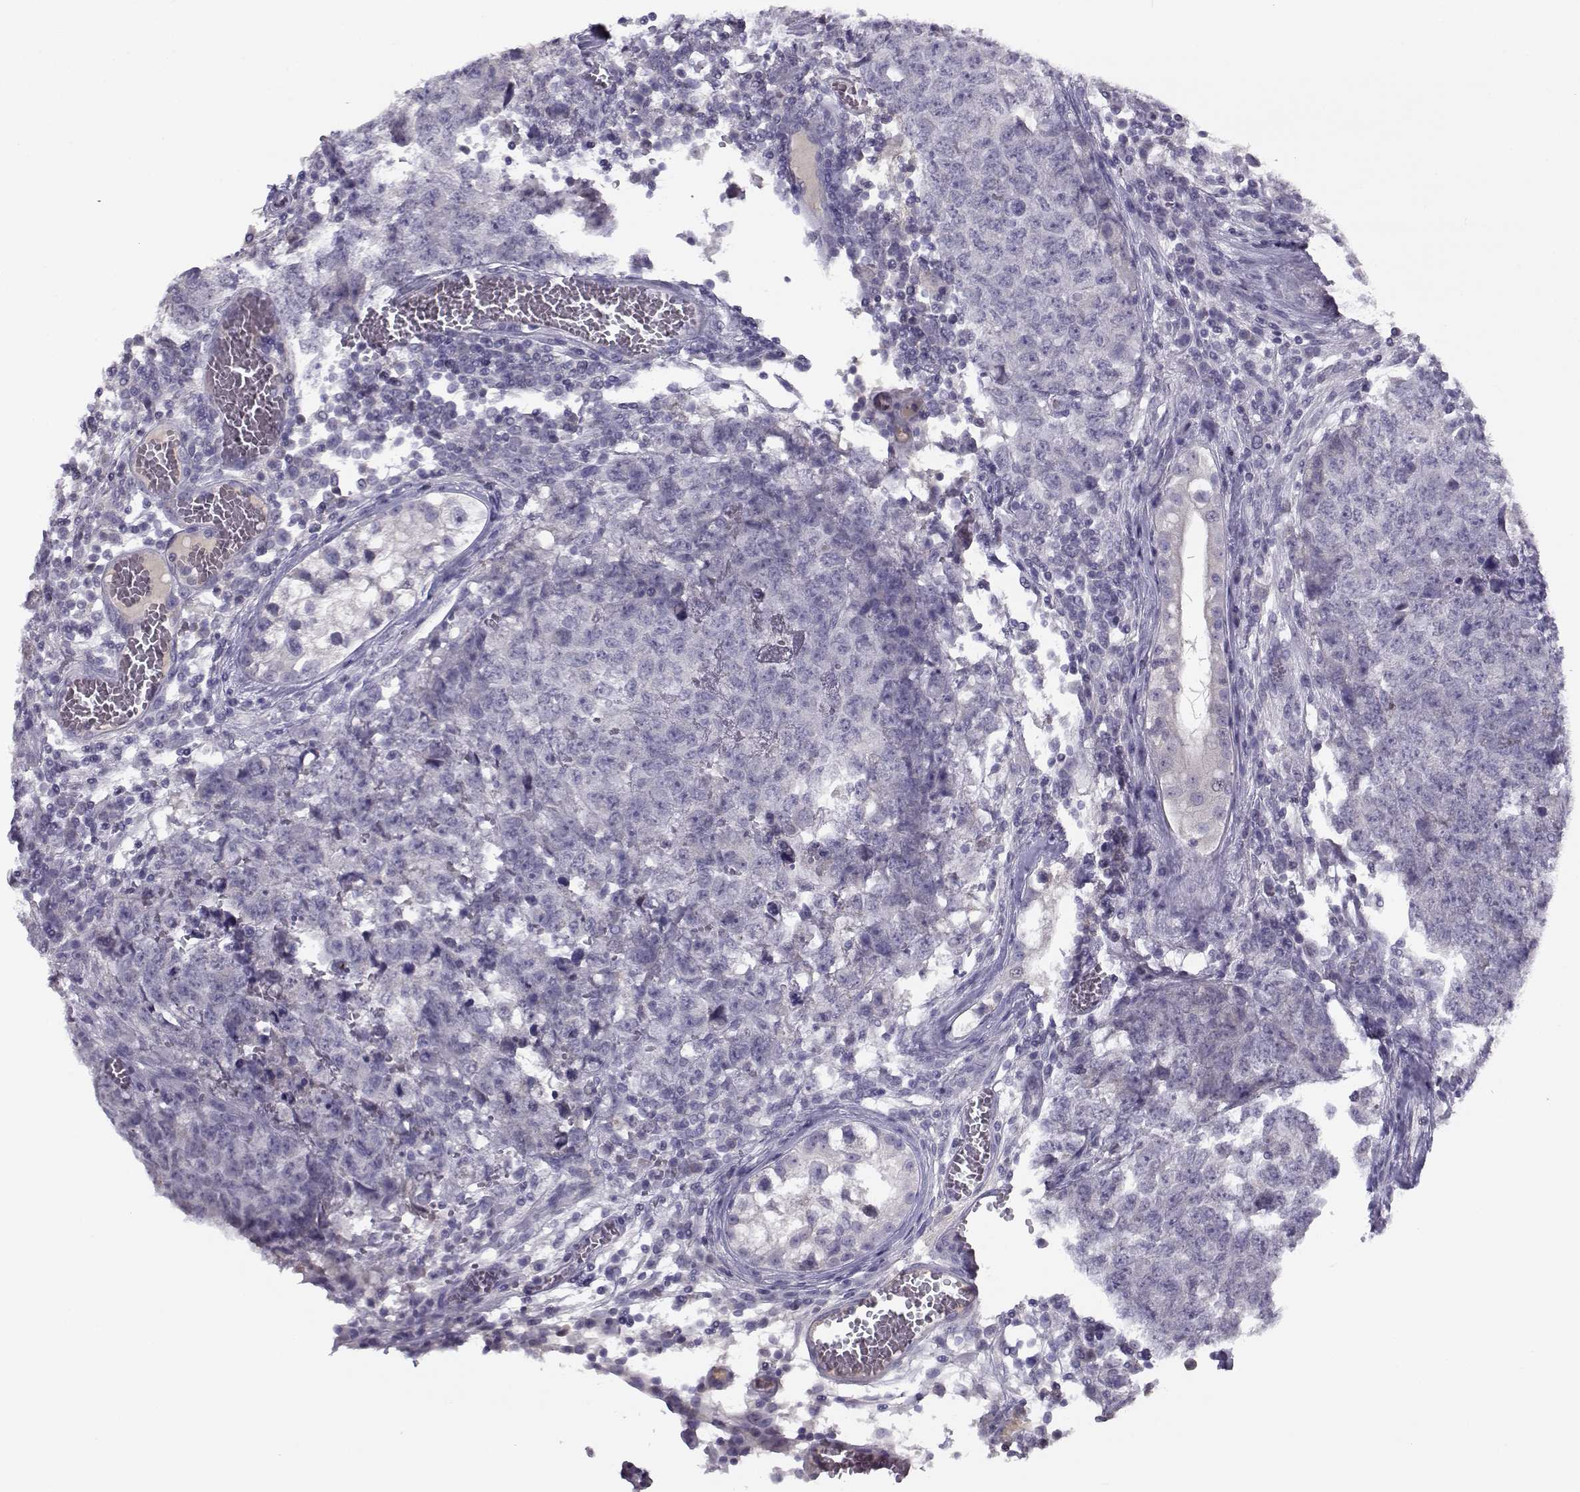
{"staining": {"intensity": "negative", "quantity": "none", "location": "none"}, "tissue": "testis cancer", "cell_type": "Tumor cells", "image_type": "cancer", "snomed": [{"axis": "morphology", "description": "Carcinoma, Embryonal, NOS"}, {"axis": "topography", "description": "Testis"}], "caption": "Testis cancer was stained to show a protein in brown. There is no significant expression in tumor cells.", "gene": "CFAP77", "patient": {"sex": "male", "age": 23}}